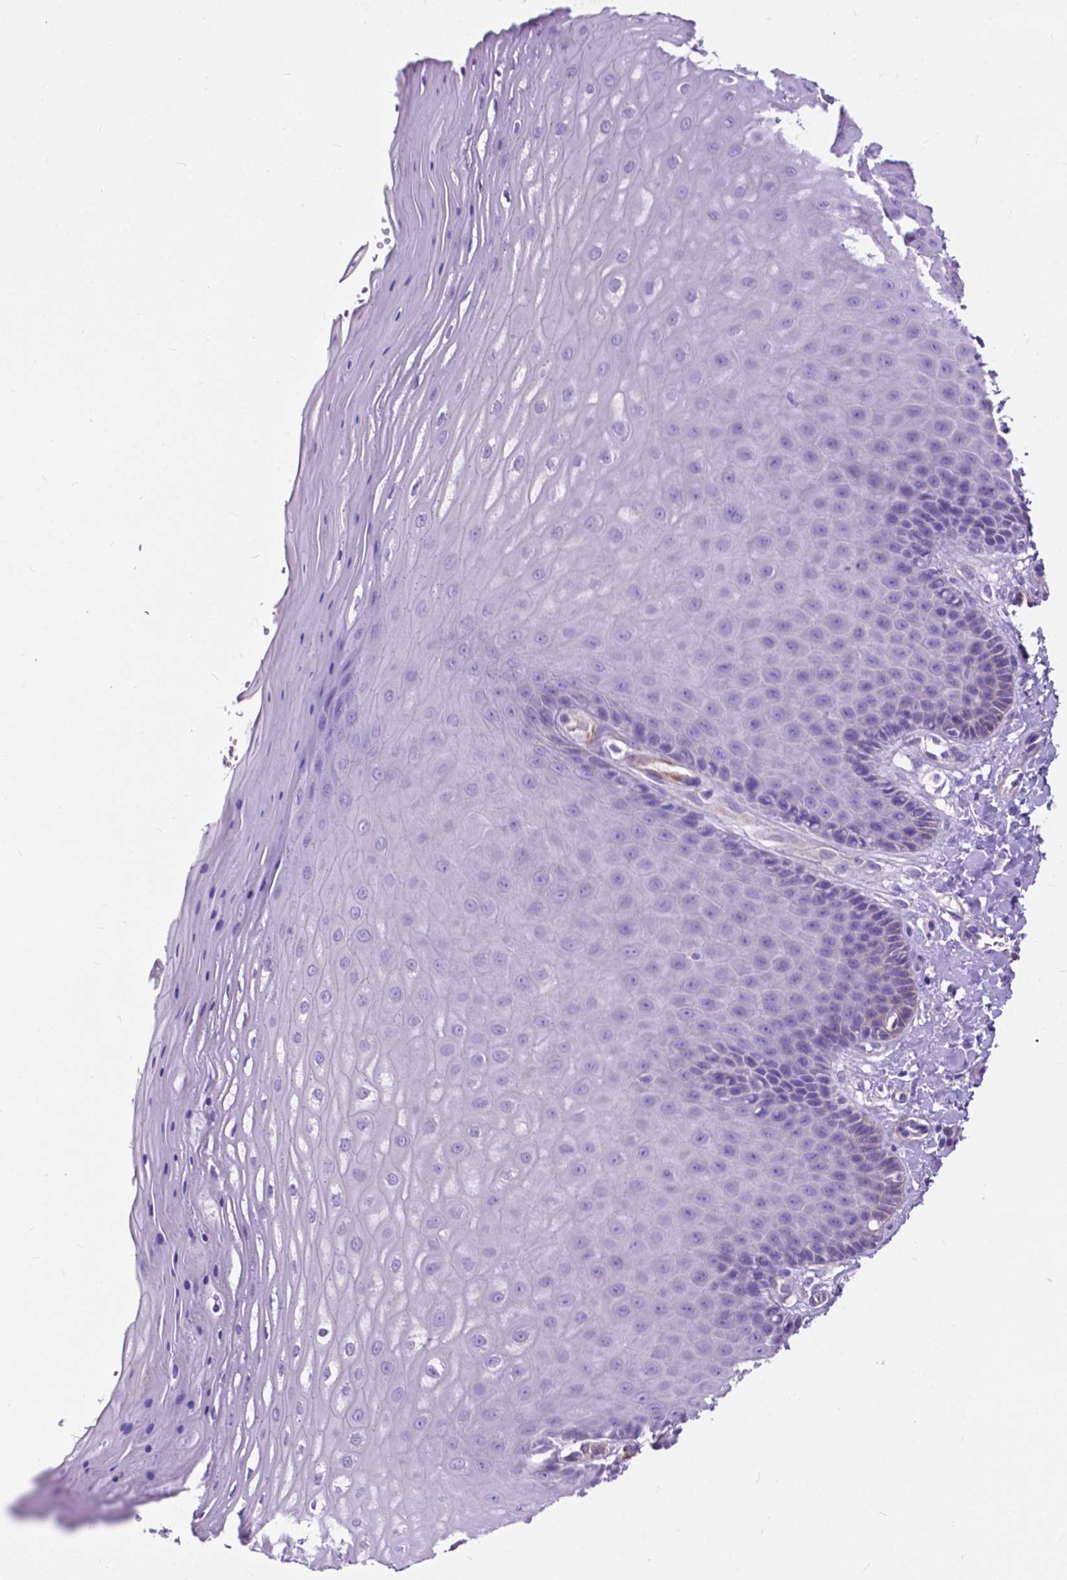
{"staining": {"intensity": "weak", "quantity": "<25%", "location": "cytoplasmic/membranous"}, "tissue": "vagina", "cell_type": "Squamous epithelial cells", "image_type": "normal", "snomed": [{"axis": "morphology", "description": "Normal tissue, NOS"}, {"axis": "topography", "description": "Vagina"}], "caption": "Immunohistochemistry image of unremarkable vagina stained for a protein (brown), which reveals no staining in squamous epithelial cells. (Immunohistochemistry (ihc), brightfield microscopy, high magnification).", "gene": "PCDHA12", "patient": {"sex": "female", "age": 83}}